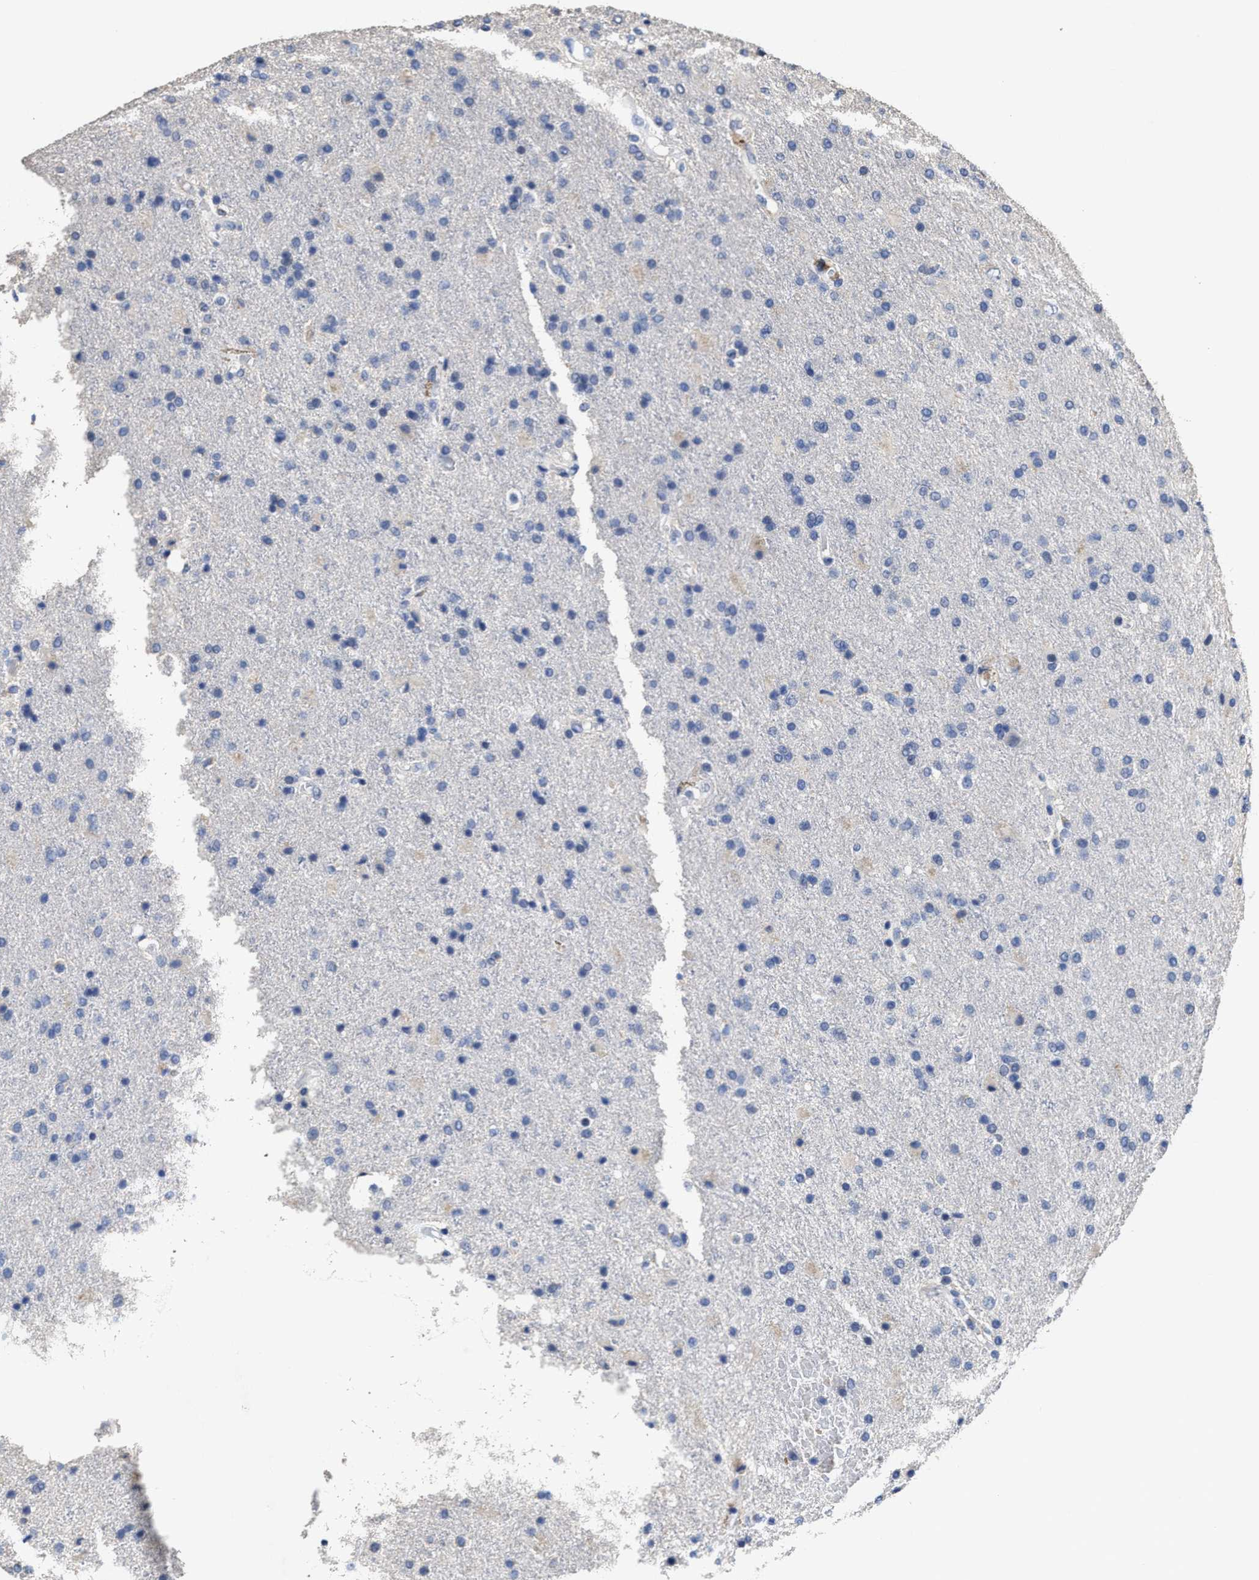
{"staining": {"intensity": "negative", "quantity": "none", "location": "none"}, "tissue": "glioma", "cell_type": "Tumor cells", "image_type": "cancer", "snomed": [{"axis": "morphology", "description": "Glioma, malignant, High grade"}, {"axis": "topography", "description": "Brain"}], "caption": "IHC of human malignant glioma (high-grade) exhibits no staining in tumor cells.", "gene": "ZFAT", "patient": {"sex": "male", "age": 72}}